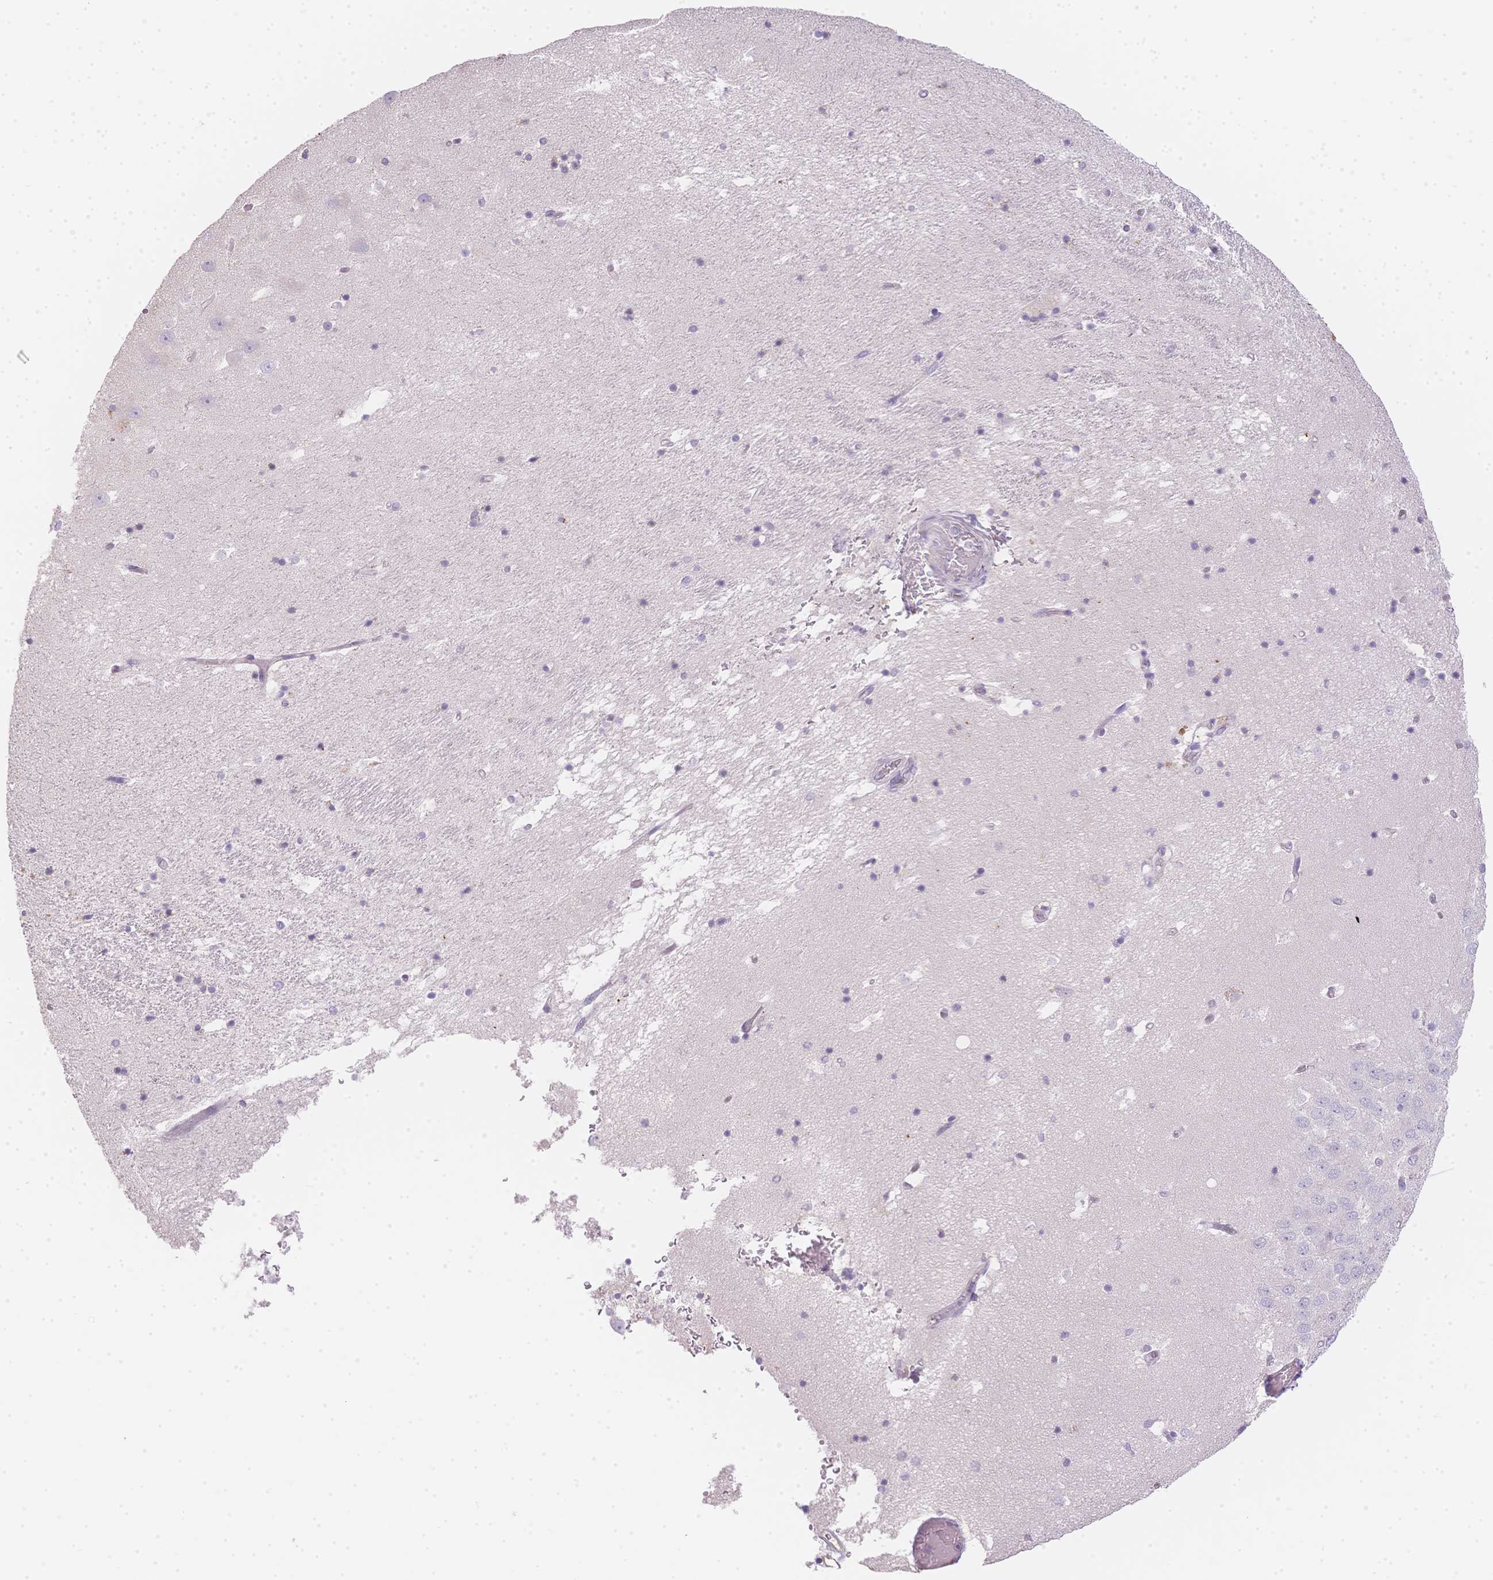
{"staining": {"intensity": "negative", "quantity": "none", "location": "none"}, "tissue": "hippocampus", "cell_type": "Glial cells", "image_type": "normal", "snomed": [{"axis": "morphology", "description": "Normal tissue, NOS"}, {"axis": "topography", "description": "Hippocampus"}], "caption": "High power microscopy histopathology image of an IHC photomicrograph of normal hippocampus, revealing no significant expression in glial cells.", "gene": "SMYD1", "patient": {"sex": "male", "age": 58}}